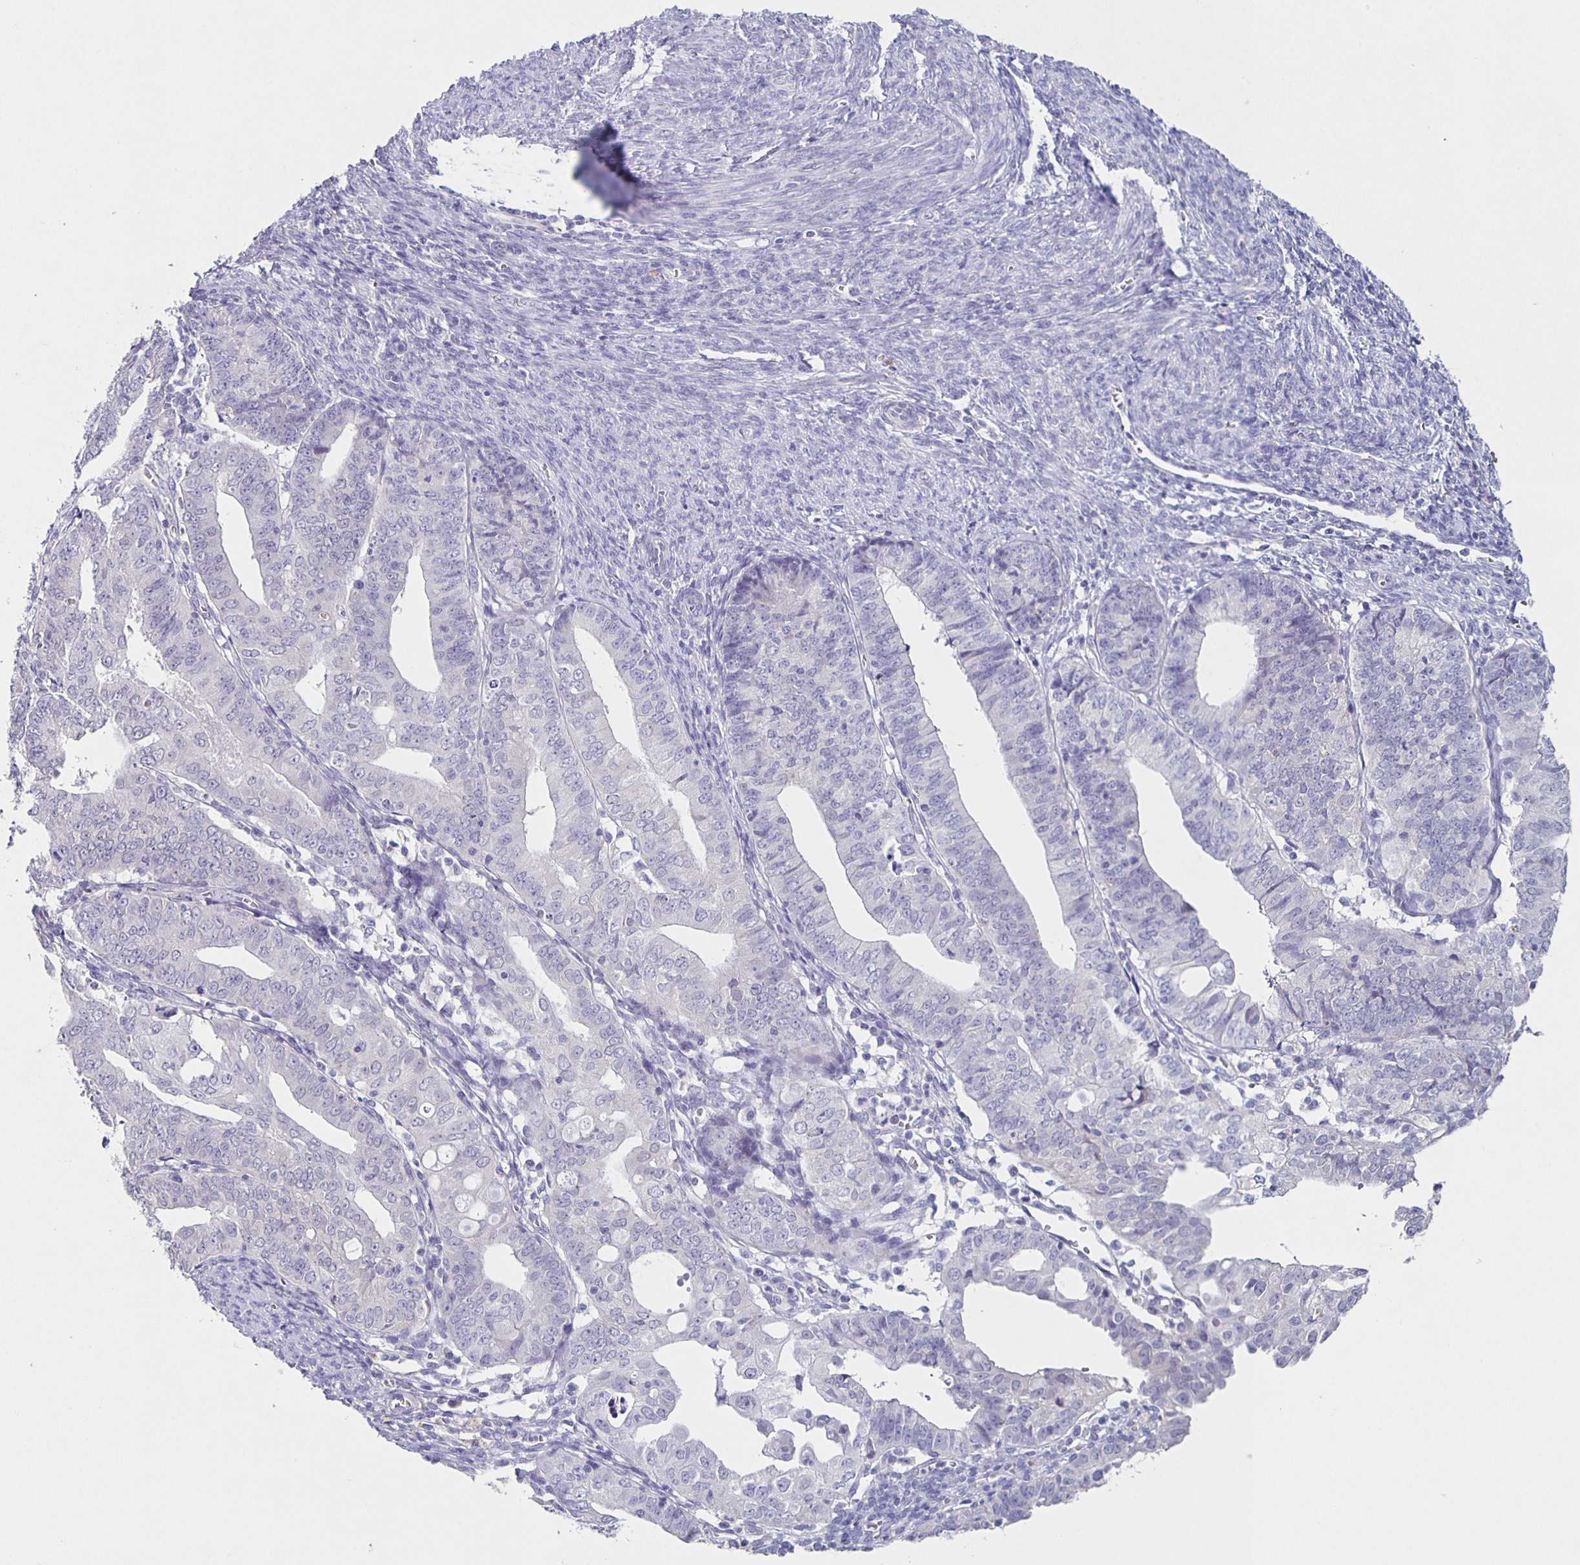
{"staining": {"intensity": "negative", "quantity": "none", "location": "none"}, "tissue": "endometrial cancer", "cell_type": "Tumor cells", "image_type": "cancer", "snomed": [{"axis": "morphology", "description": "Adenocarcinoma, NOS"}, {"axis": "topography", "description": "Endometrium"}], "caption": "Protein analysis of endometrial cancer (adenocarcinoma) displays no significant staining in tumor cells.", "gene": "CARNS1", "patient": {"sex": "female", "age": 56}}